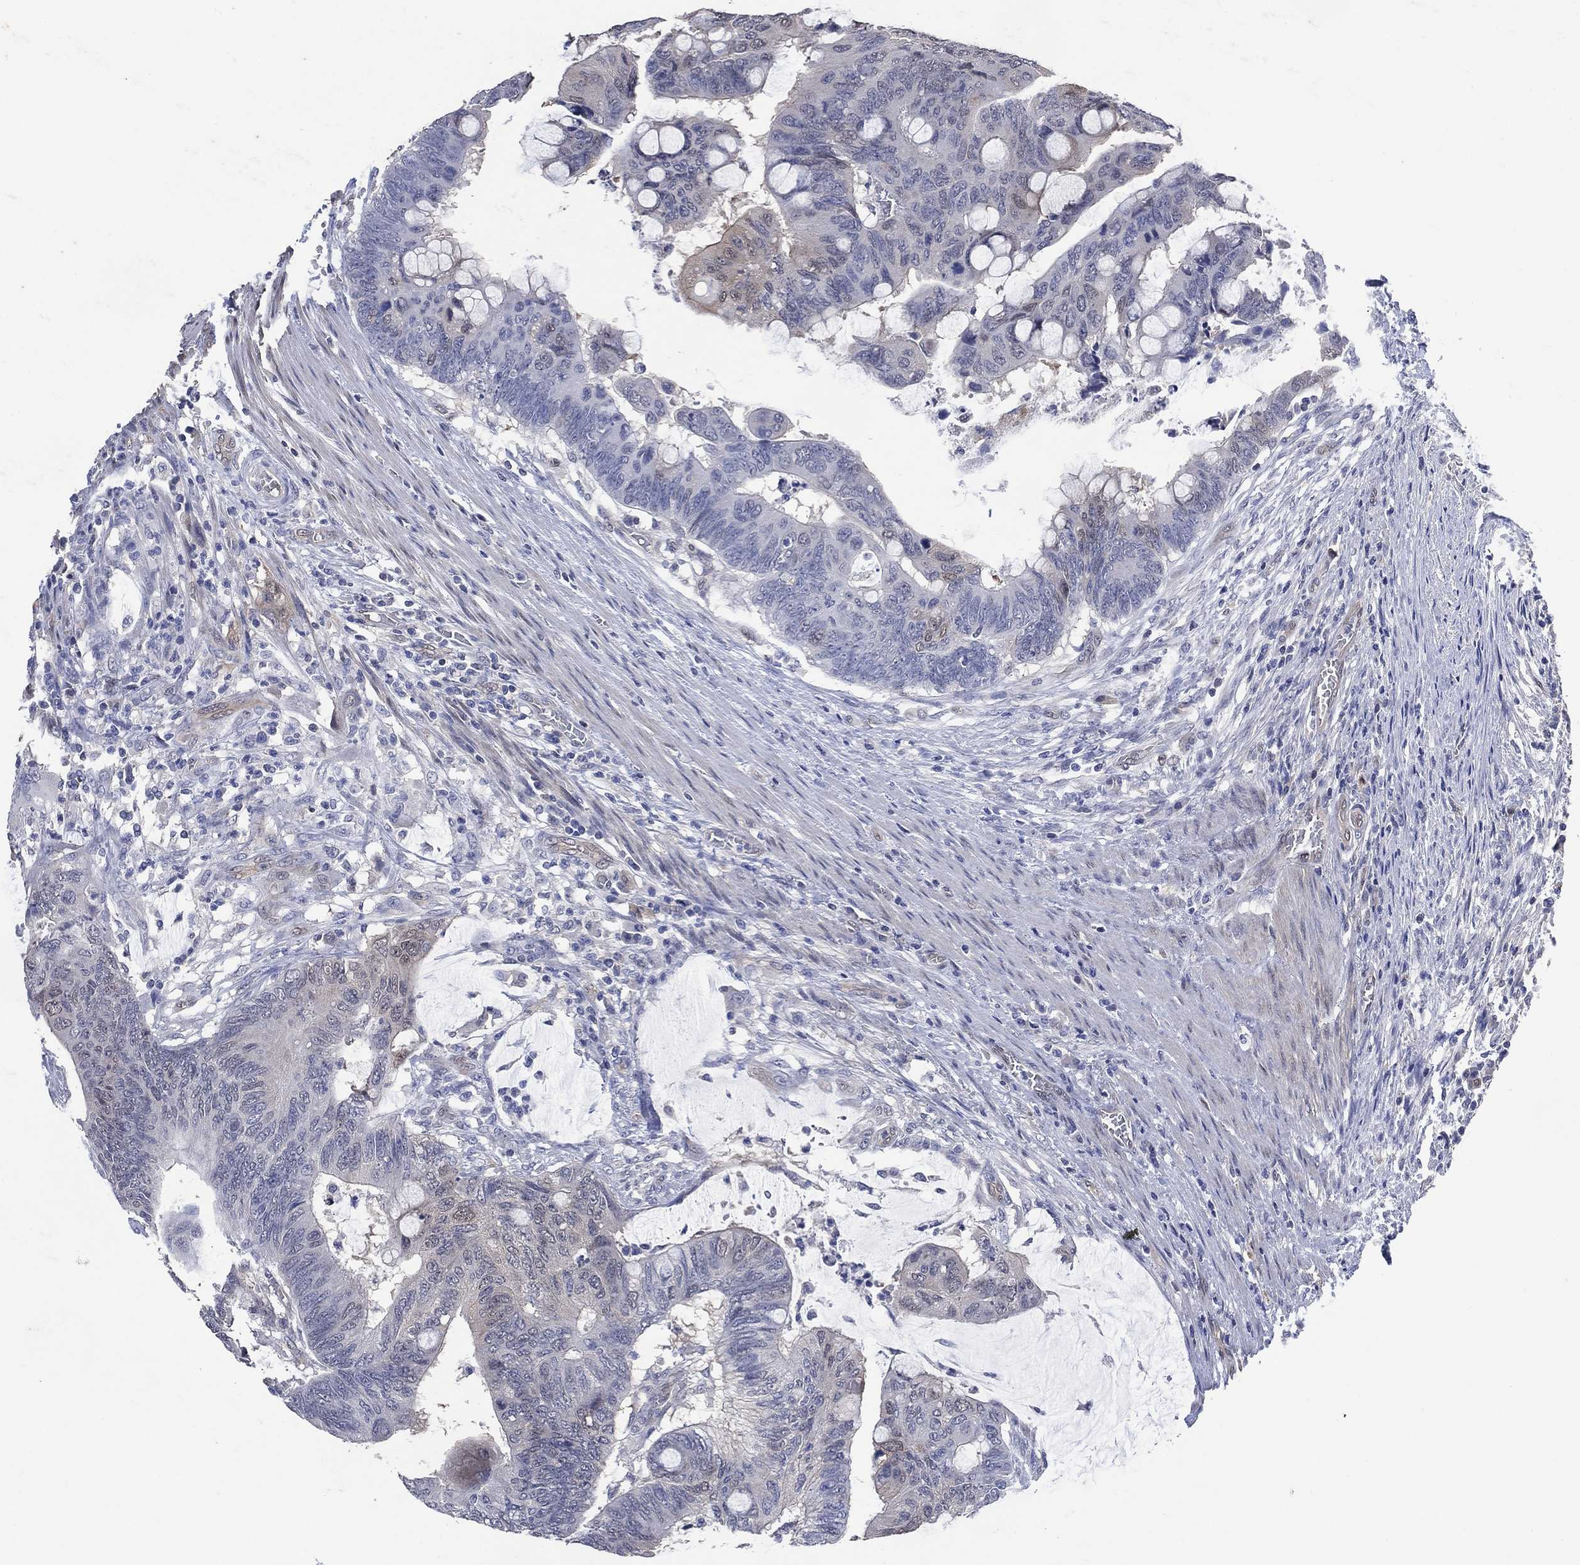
{"staining": {"intensity": "weak", "quantity": "<25%", "location": "cytoplasmic/membranous"}, "tissue": "colorectal cancer", "cell_type": "Tumor cells", "image_type": "cancer", "snomed": [{"axis": "morphology", "description": "Normal tissue, NOS"}, {"axis": "morphology", "description": "Adenocarcinoma, NOS"}, {"axis": "topography", "description": "Rectum"}], "caption": "Colorectal cancer was stained to show a protein in brown. There is no significant expression in tumor cells.", "gene": "AK1", "patient": {"sex": "male", "age": 92}}